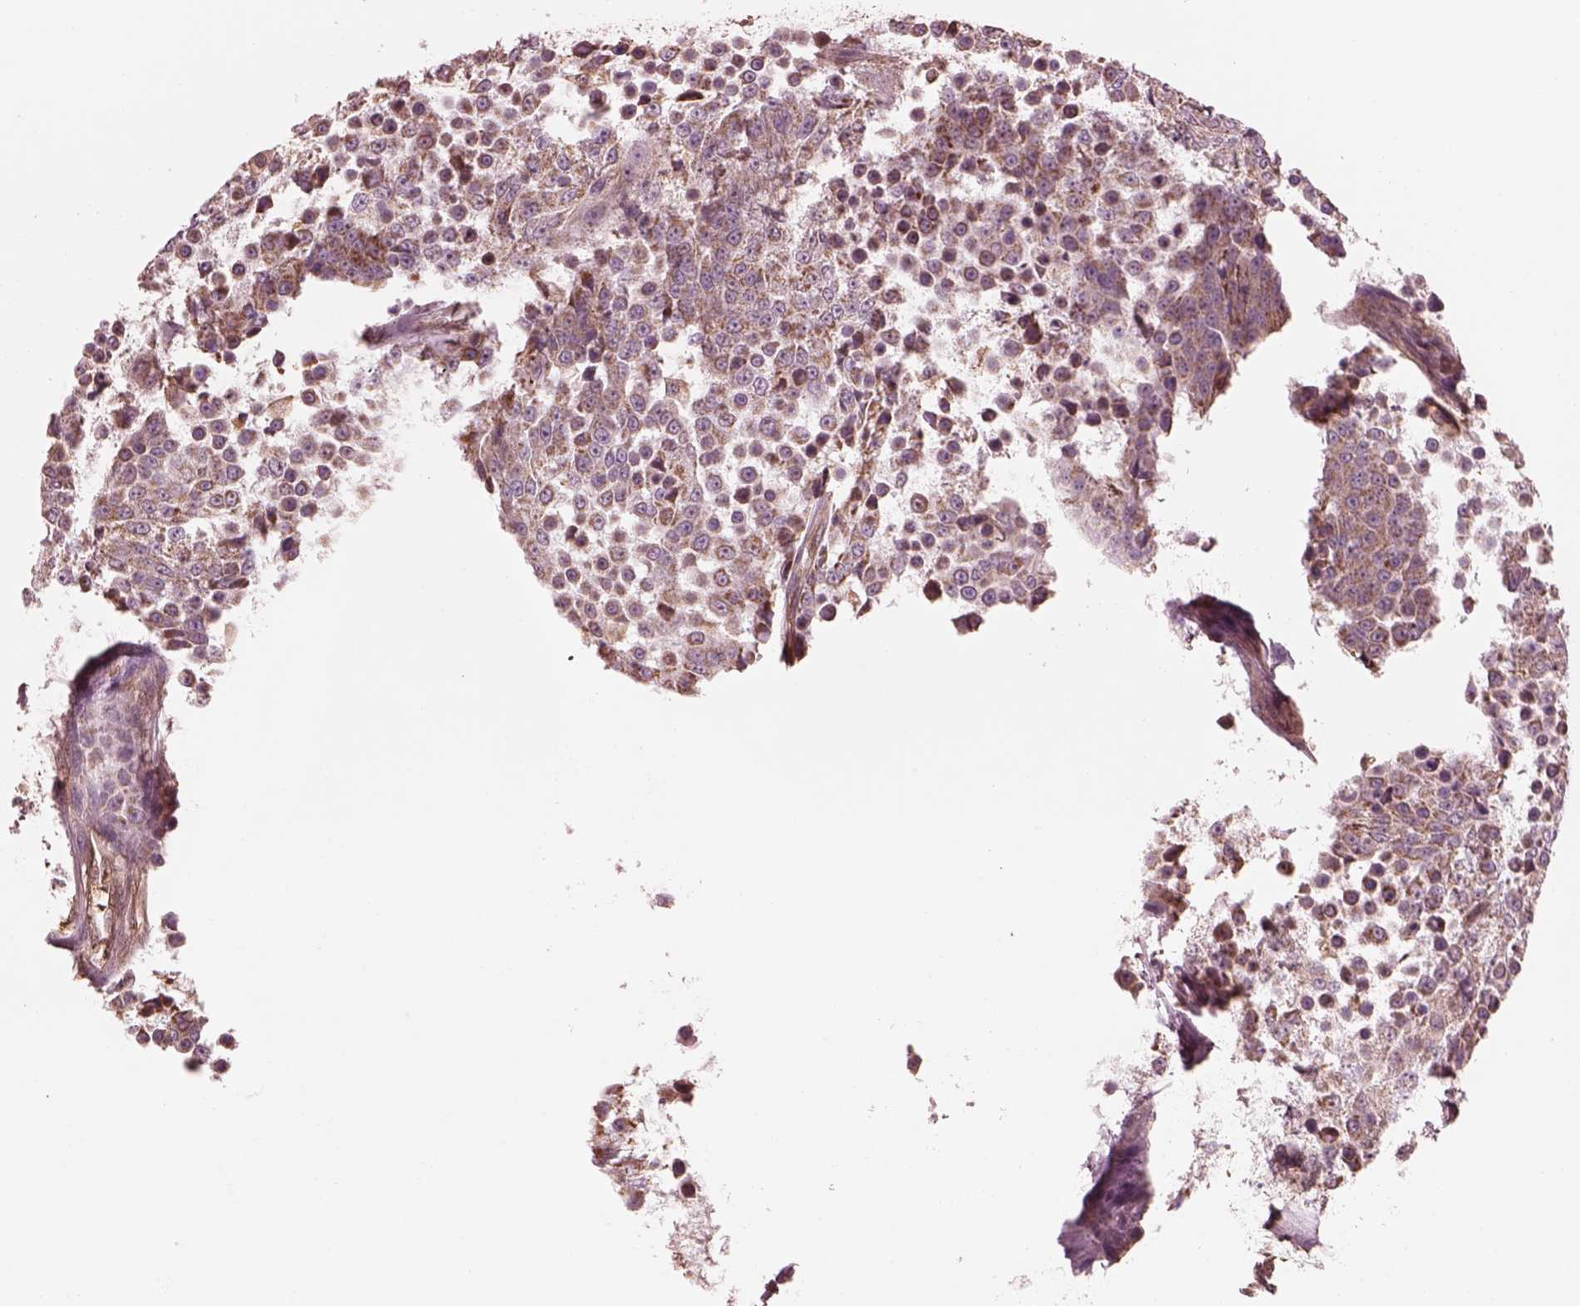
{"staining": {"intensity": "moderate", "quantity": "25%-75%", "location": "cytoplasmic/membranous"}, "tissue": "urothelial cancer", "cell_type": "Tumor cells", "image_type": "cancer", "snomed": [{"axis": "morphology", "description": "Urothelial carcinoma, High grade"}, {"axis": "topography", "description": "Urinary bladder"}], "caption": "High-grade urothelial carcinoma tissue demonstrates moderate cytoplasmic/membranous staining in about 25%-75% of tumor cells The protein is stained brown, and the nuclei are stained in blue (DAB (3,3'-diaminobenzidine) IHC with brightfield microscopy, high magnification).", "gene": "STK33", "patient": {"sex": "female", "age": 63}}